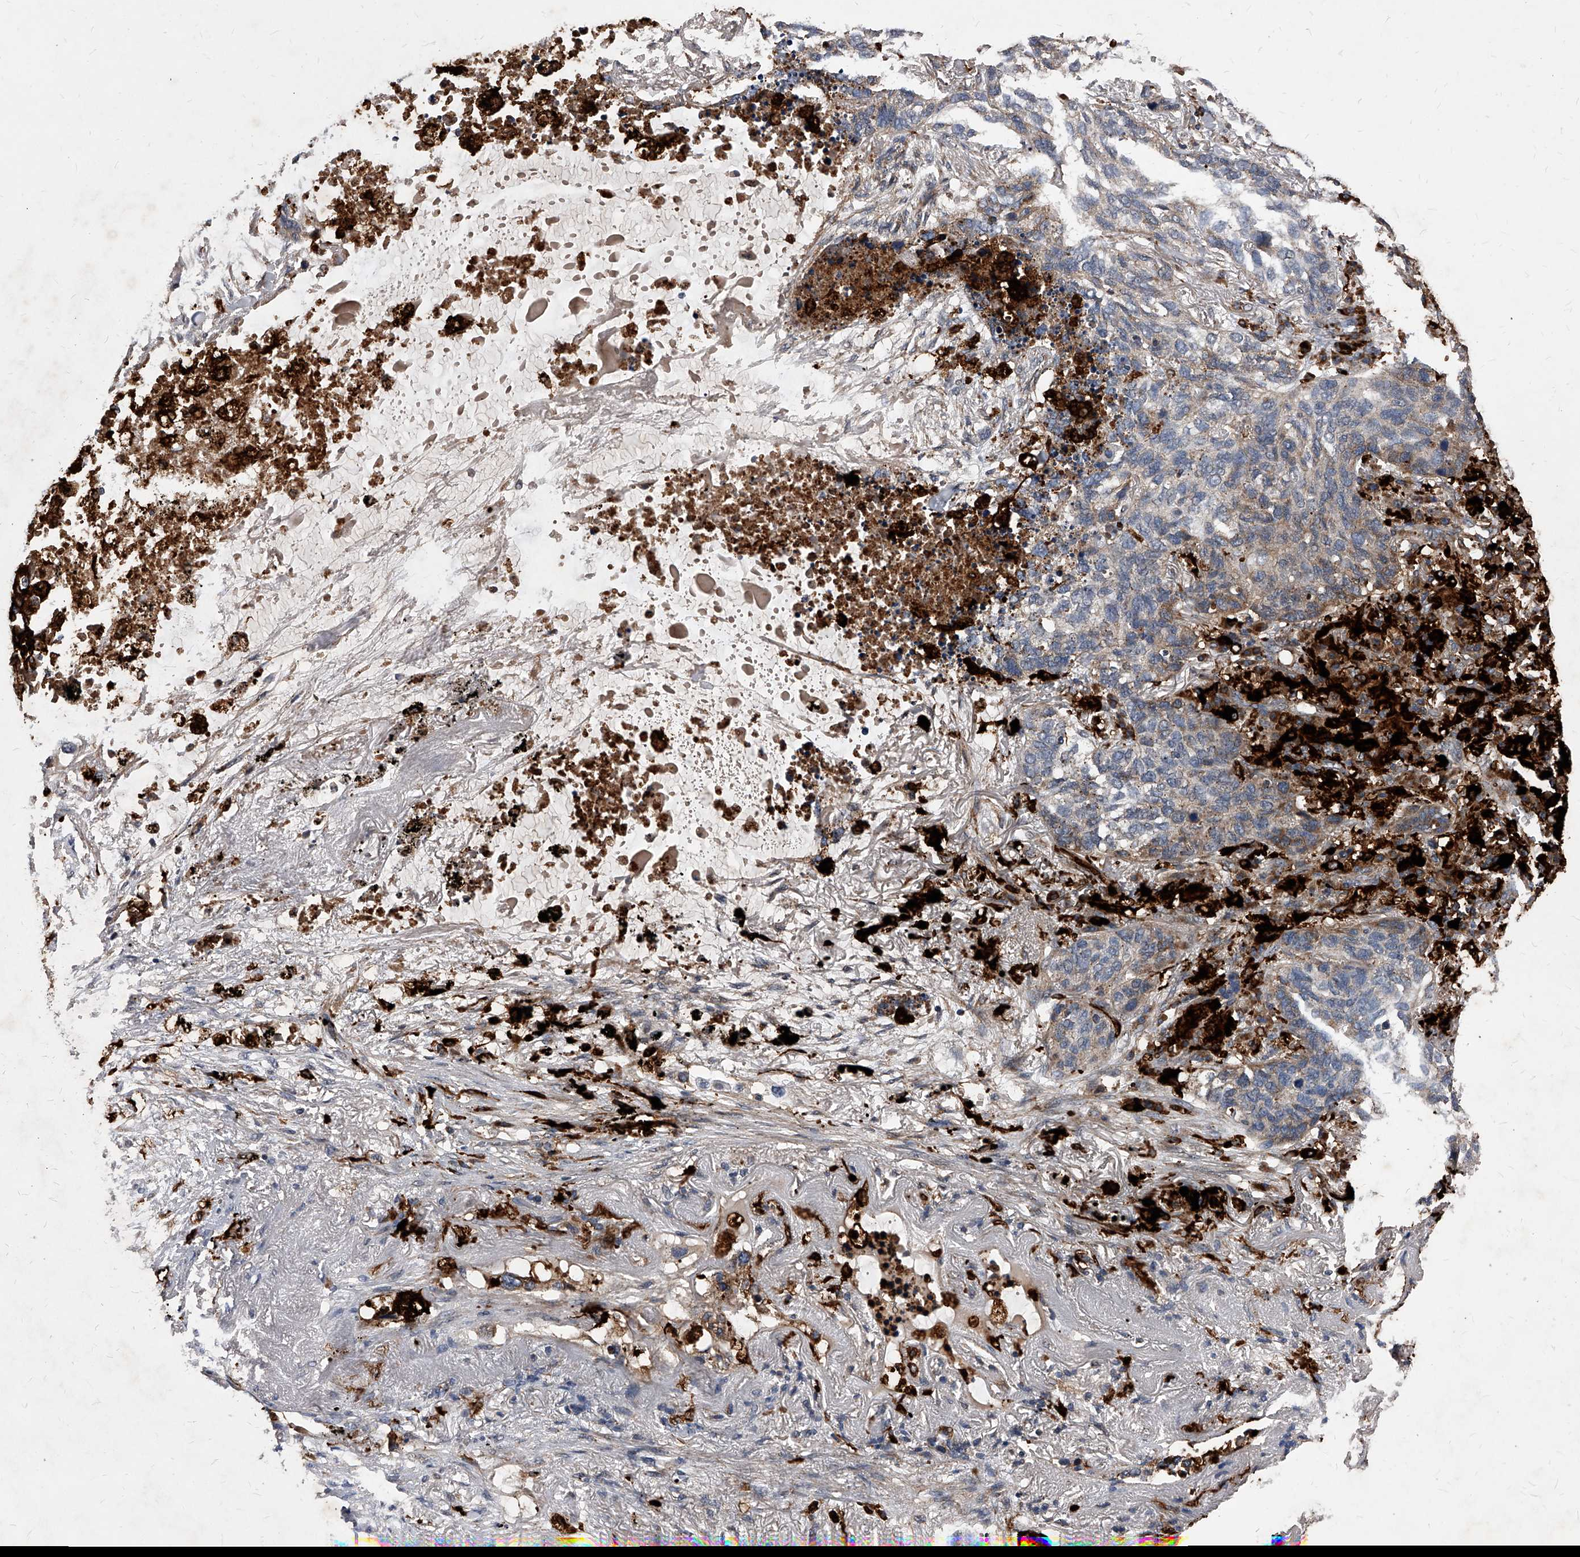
{"staining": {"intensity": "weak", "quantity": "<25%", "location": "cytoplasmic/membranous"}, "tissue": "lung cancer", "cell_type": "Tumor cells", "image_type": "cancer", "snomed": [{"axis": "morphology", "description": "Squamous cell carcinoma, NOS"}, {"axis": "topography", "description": "Lung"}], "caption": "DAB immunohistochemical staining of human lung cancer (squamous cell carcinoma) exhibits no significant positivity in tumor cells. Brightfield microscopy of immunohistochemistry (IHC) stained with DAB (3,3'-diaminobenzidine) (brown) and hematoxylin (blue), captured at high magnification.", "gene": "SOBP", "patient": {"sex": "female", "age": 63}}